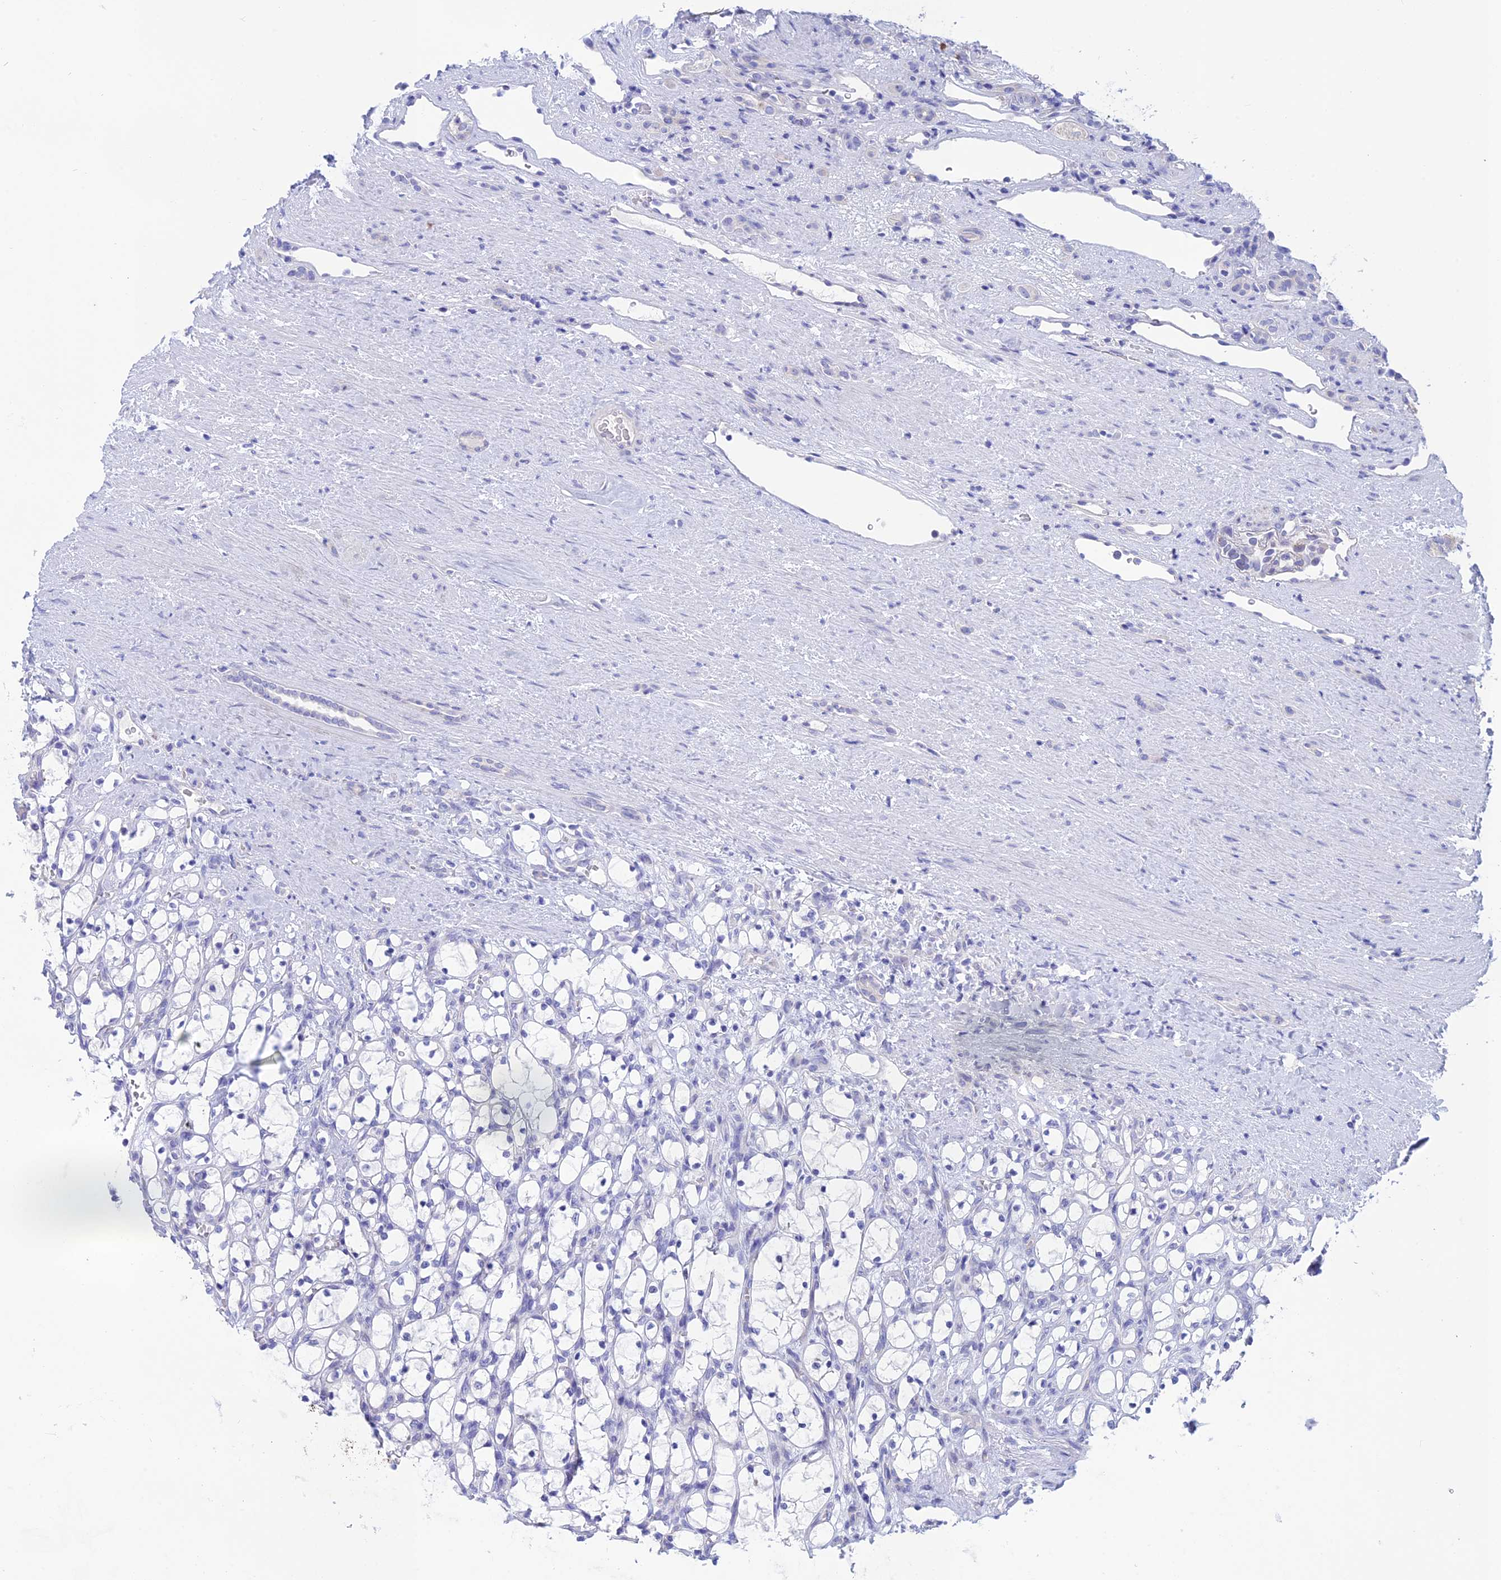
{"staining": {"intensity": "negative", "quantity": "none", "location": "none"}, "tissue": "renal cancer", "cell_type": "Tumor cells", "image_type": "cancer", "snomed": [{"axis": "morphology", "description": "Adenocarcinoma, NOS"}, {"axis": "topography", "description": "Kidney"}], "caption": "High magnification brightfield microscopy of renal cancer (adenocarcinoma) stained with DAB (3,3'-diaminobenzidine) (brown) and counterstained with hematoxylin (blue): tumor cells show no significant positivity. (DAB (3,3'-diaminobenzidine) immunohistochemistry, high magnification).", "gene": "BTBD19", "patient": {"sex": "female", "age": 69}}